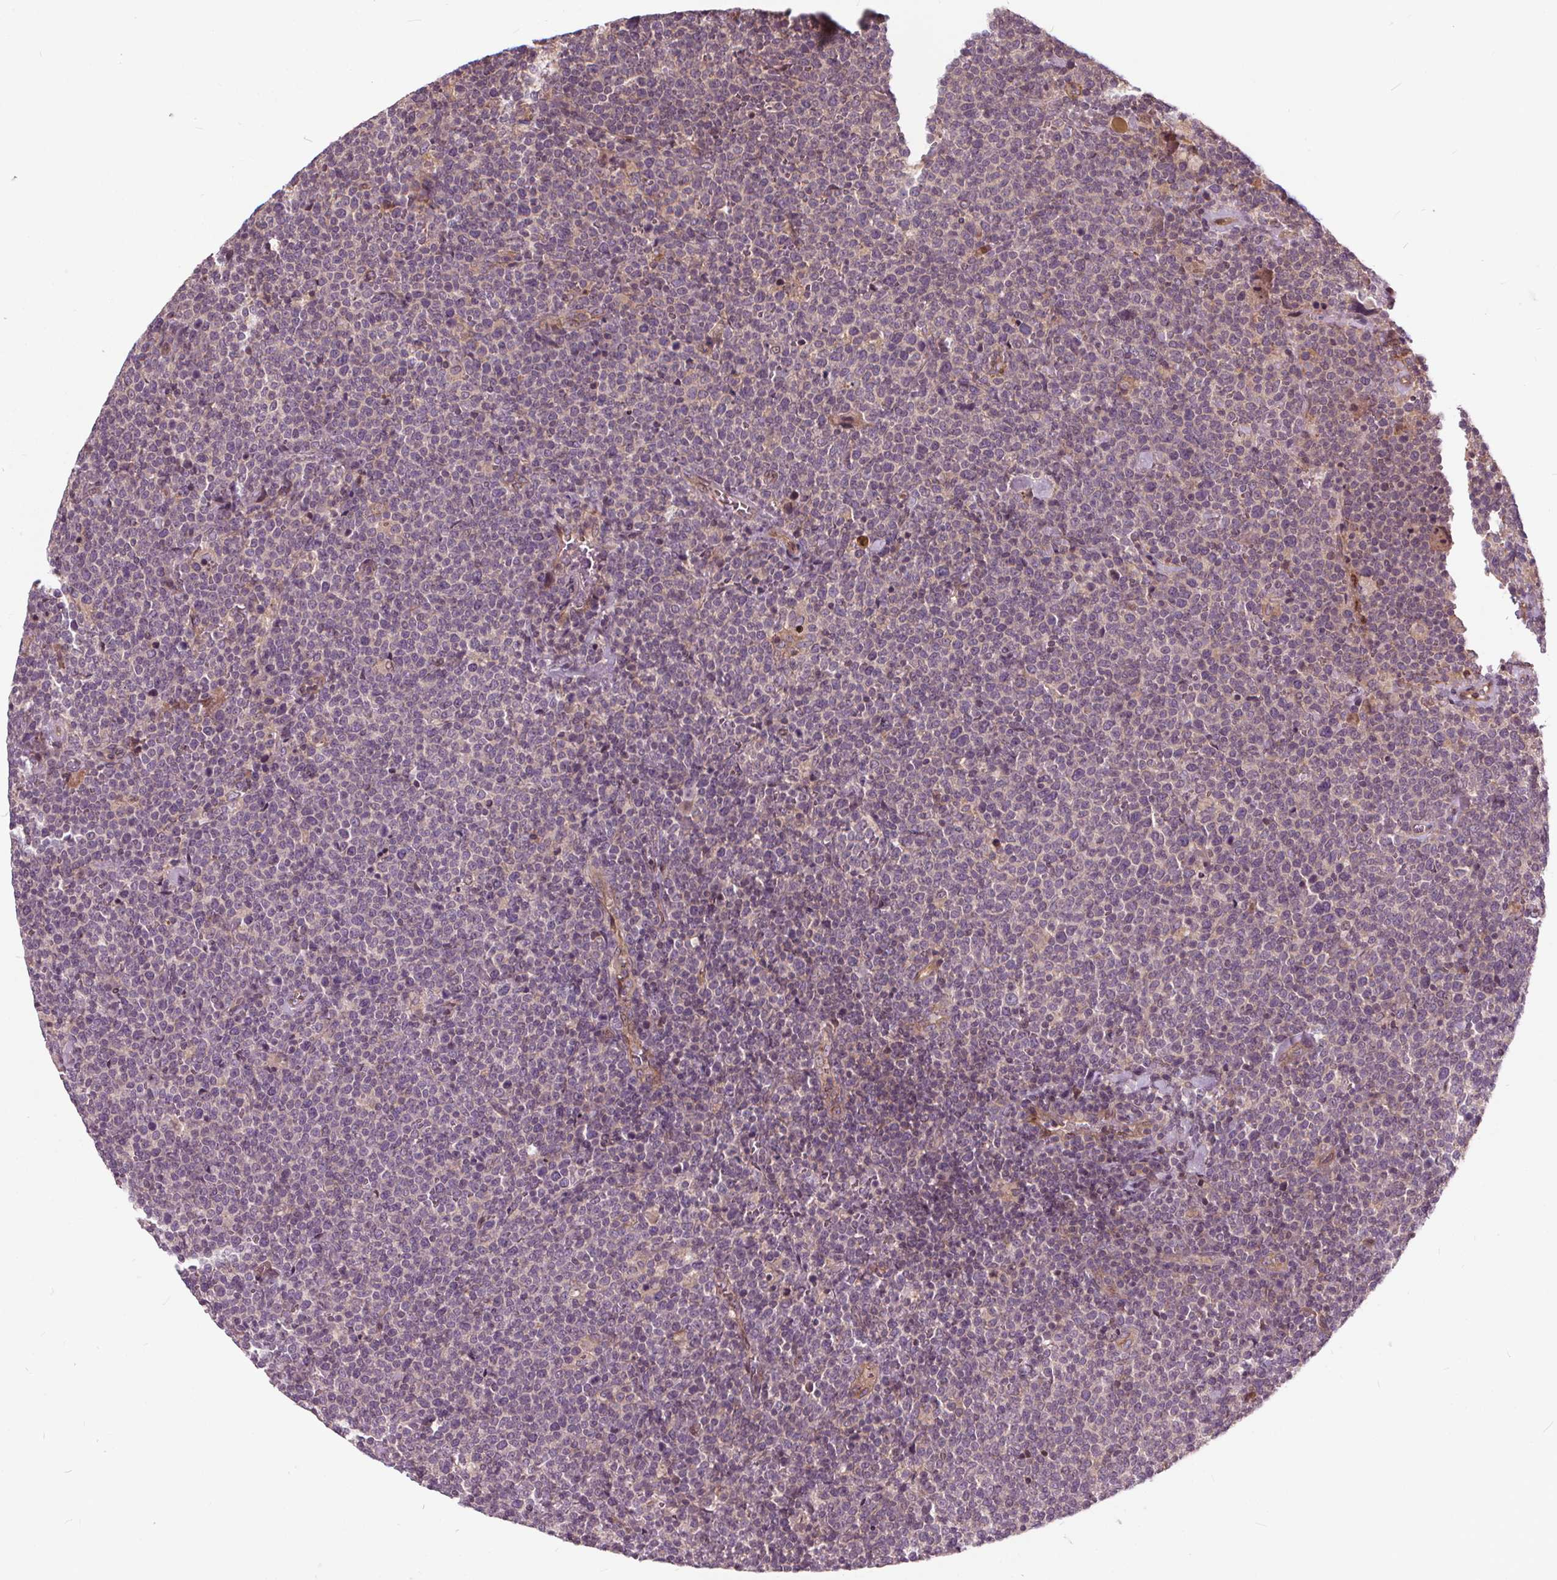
{"staining": {"intensity": "negative", "quantity": "none", "location": "none"}, "tissue": "lymphoma", "cell_type": "Tumor cells", "image_type": "cancer", "snomed": [{"axis": "morphology", "description": "Malignant lymphoma, non-Hodgkin's type, High grade"}, {"axis": "topography", "description": "Lymph node"}], "caption": "The image exhibits no staining of tumor cells in high-grade malignant lymphoma, non-Hodgkin's type.", "gene": "INPP5E", "patient": {"sex": "male", "age": 61}}